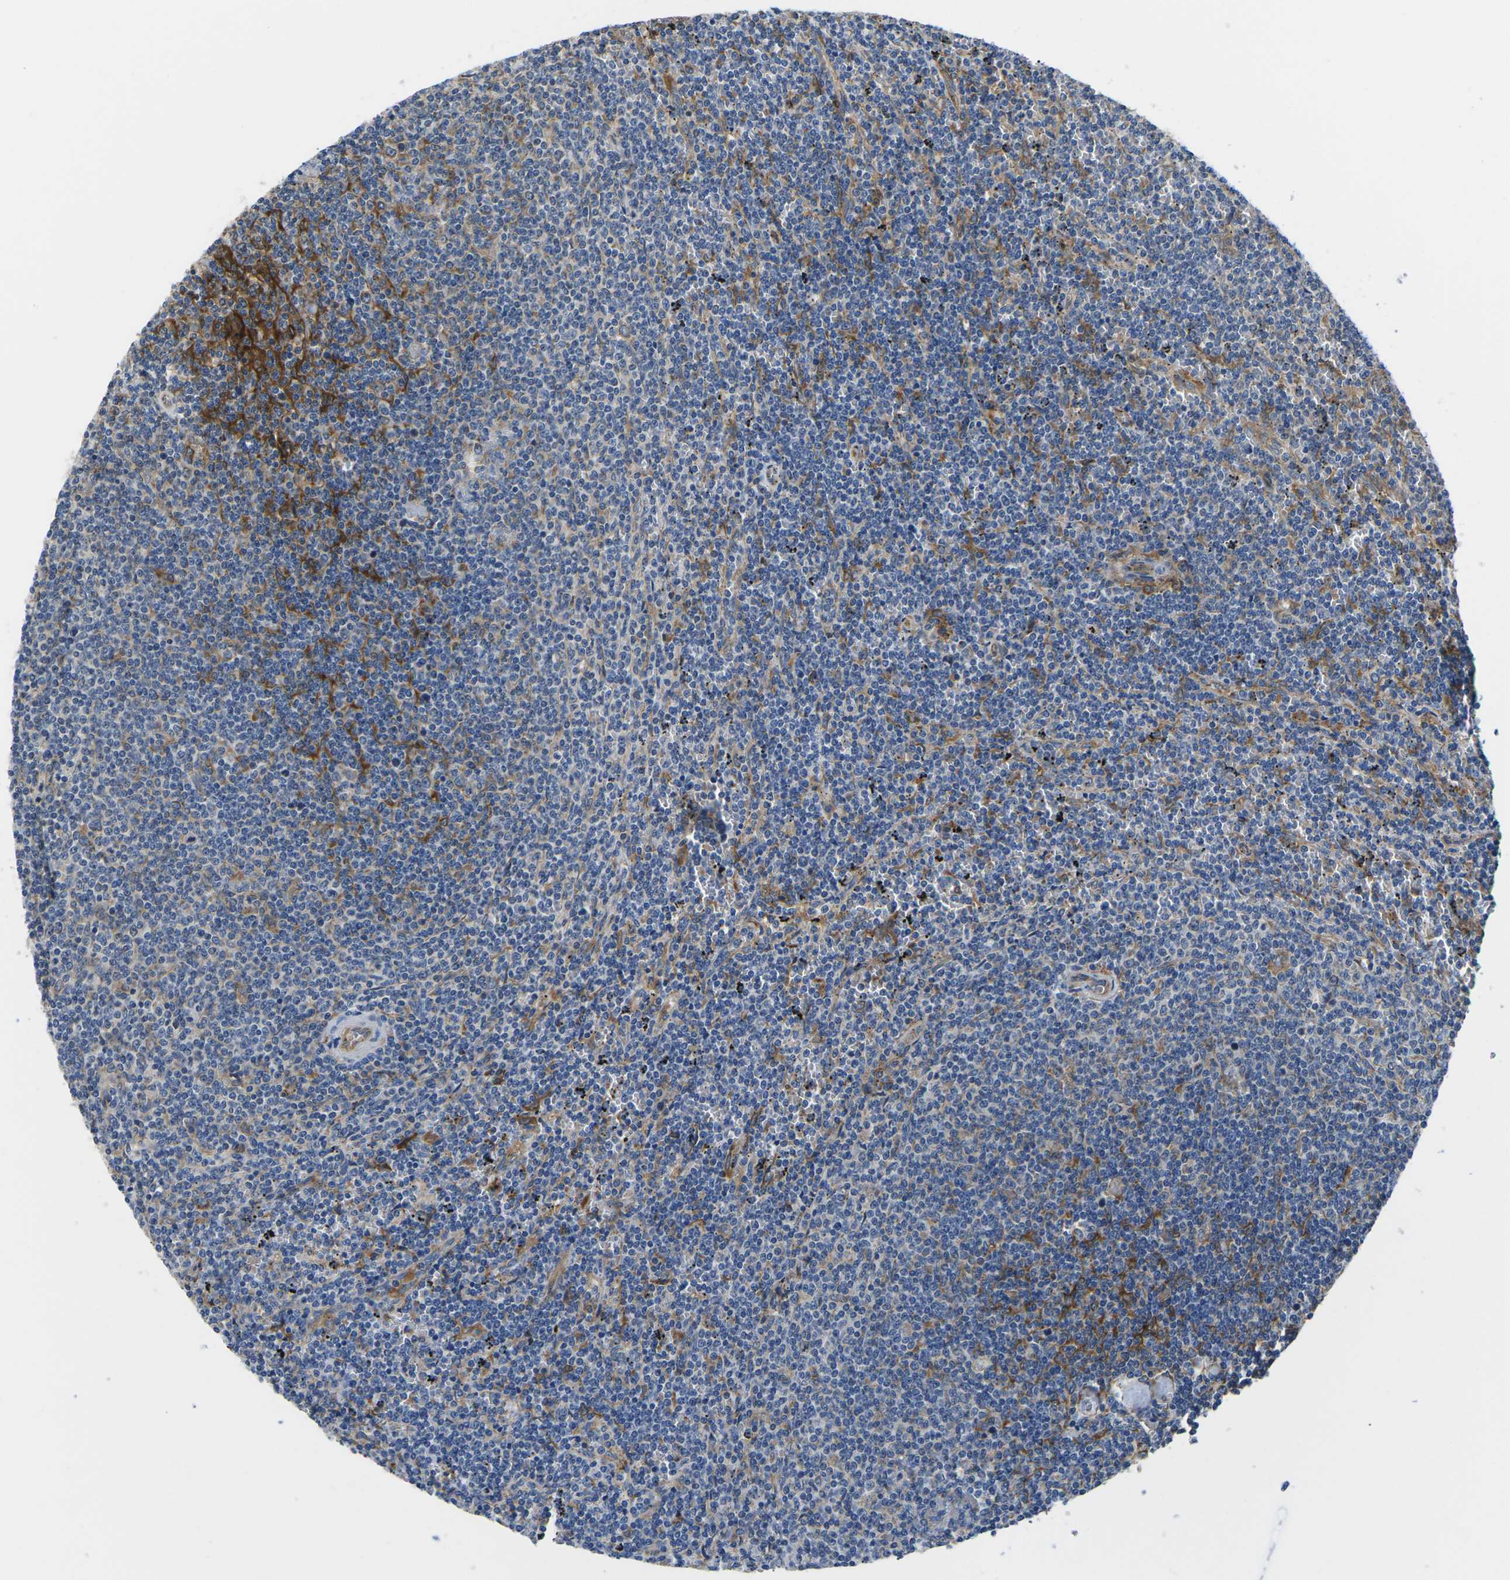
{"staining": {"intensity": "negative", "quantity": "none", "location": "none"}, "tissue": "lymphoma", "cell_type": "Tumor cells", "image_type": "cancer", "snomed": [{"axis": "morphology", "description": "Malignant lymphoma, non-Hodgkin's type, Low grade"}, {"axis": "topography", "description": "Spleen"}], "caption": "This is an immunohistochemistry (IHC) photomicrograph of low-grade malignant lymphoma, non-Hodgkin's type. There is no staining in tumor cells.", "gene": "TMEFF2", "patient": {"sex": "female", "age": 50}}